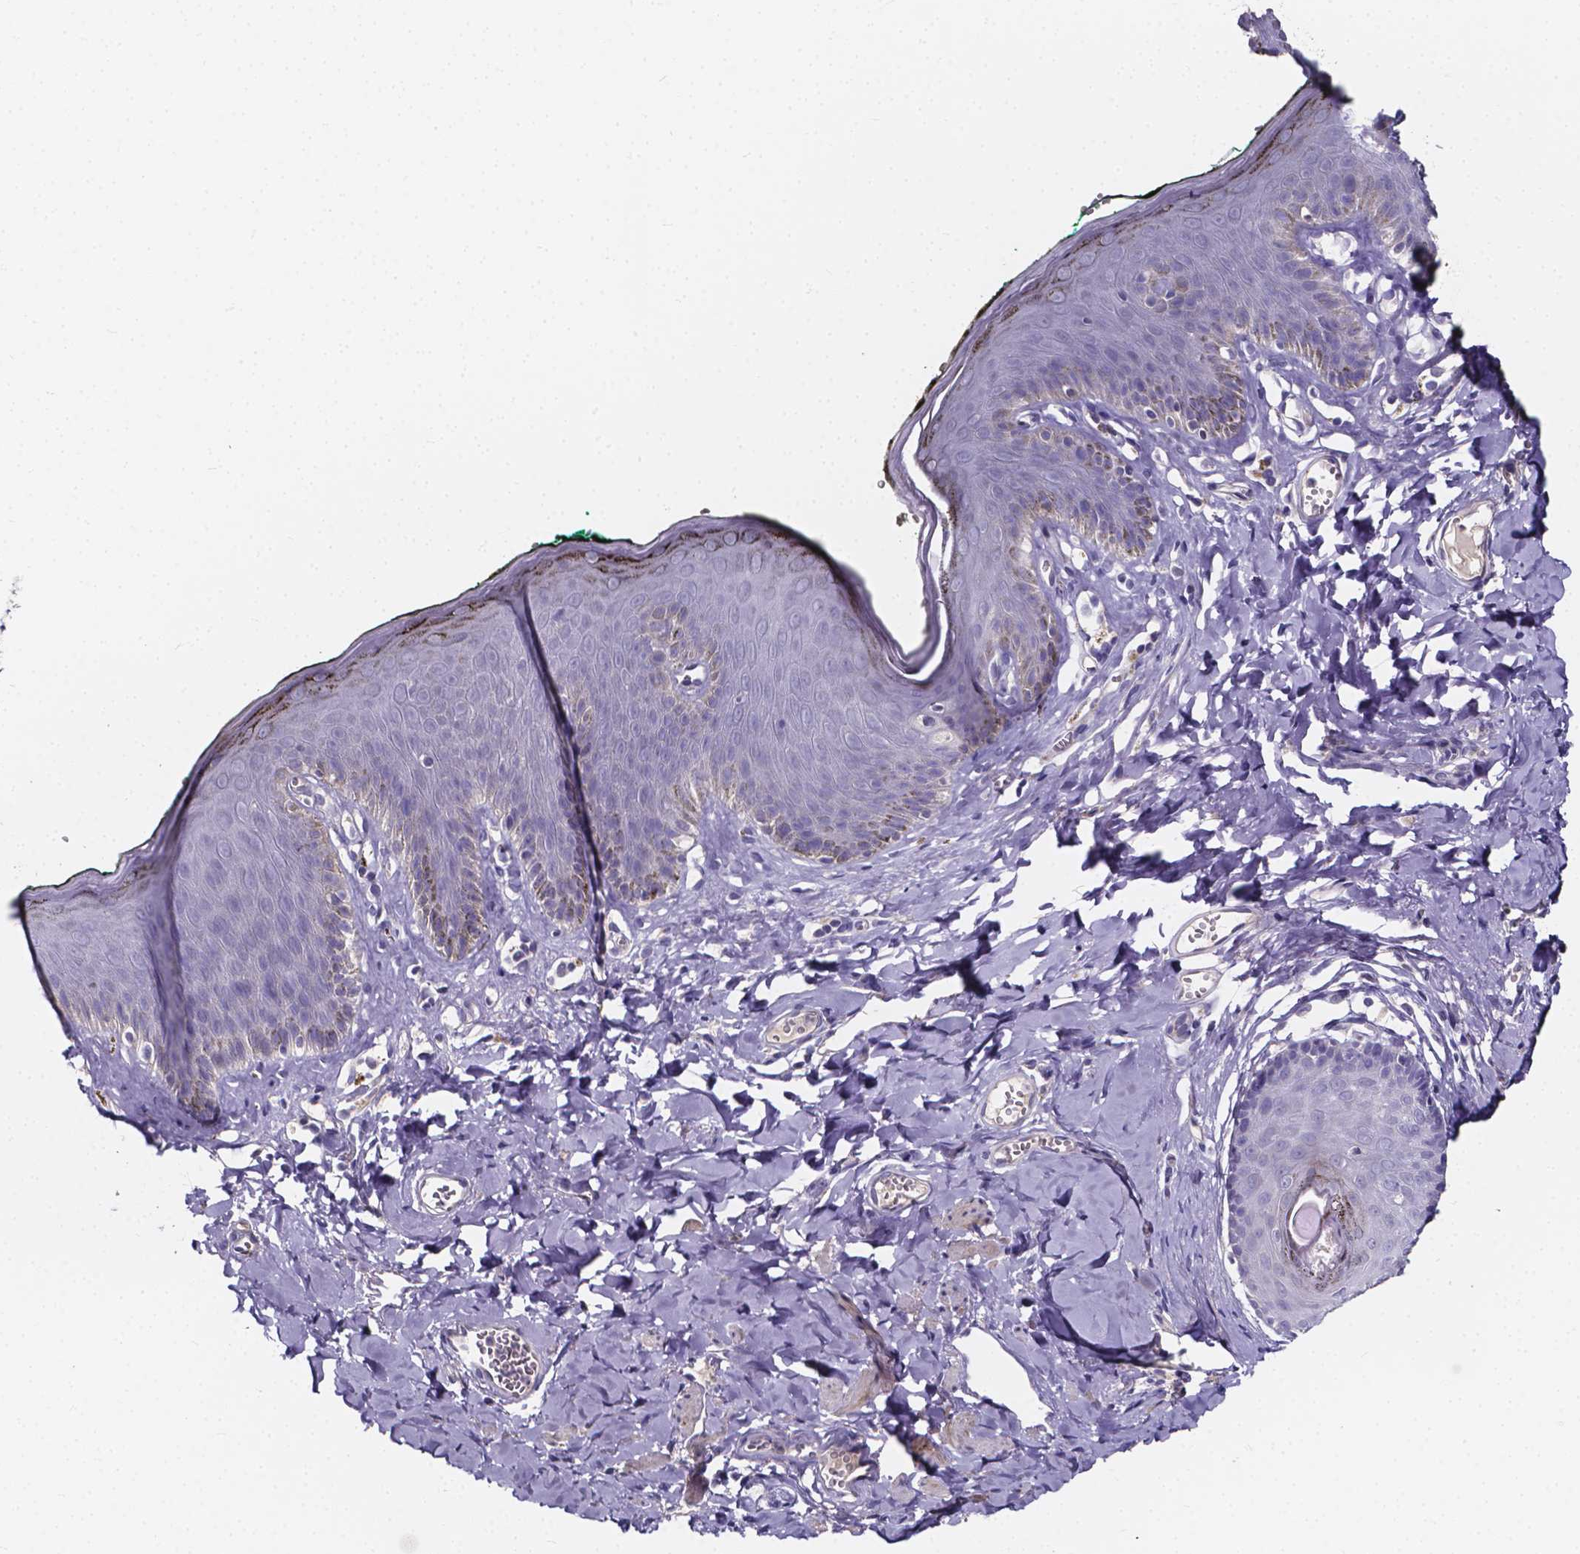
{"staining": {"intensity": "moderate", "quantity": "<25%", "location": "cytoplasmic/membranous"}, "tissue": "skin", "cell_type": "Epidermal cells", "image_type": "normal", "snomed": [{"axis": "morphology", "description": "Normal tissue, NOS"}, {"axis": "topography", "description": "Vulva"}, {"axis": "topography", "description": "Peripheral nerve tissue"}], "caption": "Protein expression analysis of normal human skin reveals moderate cytoplasmic/membranous expression in approximately <25% of epidermal cells.", "gene": "SPOCD1", "patient": {"sex": "female", "age": 66}}